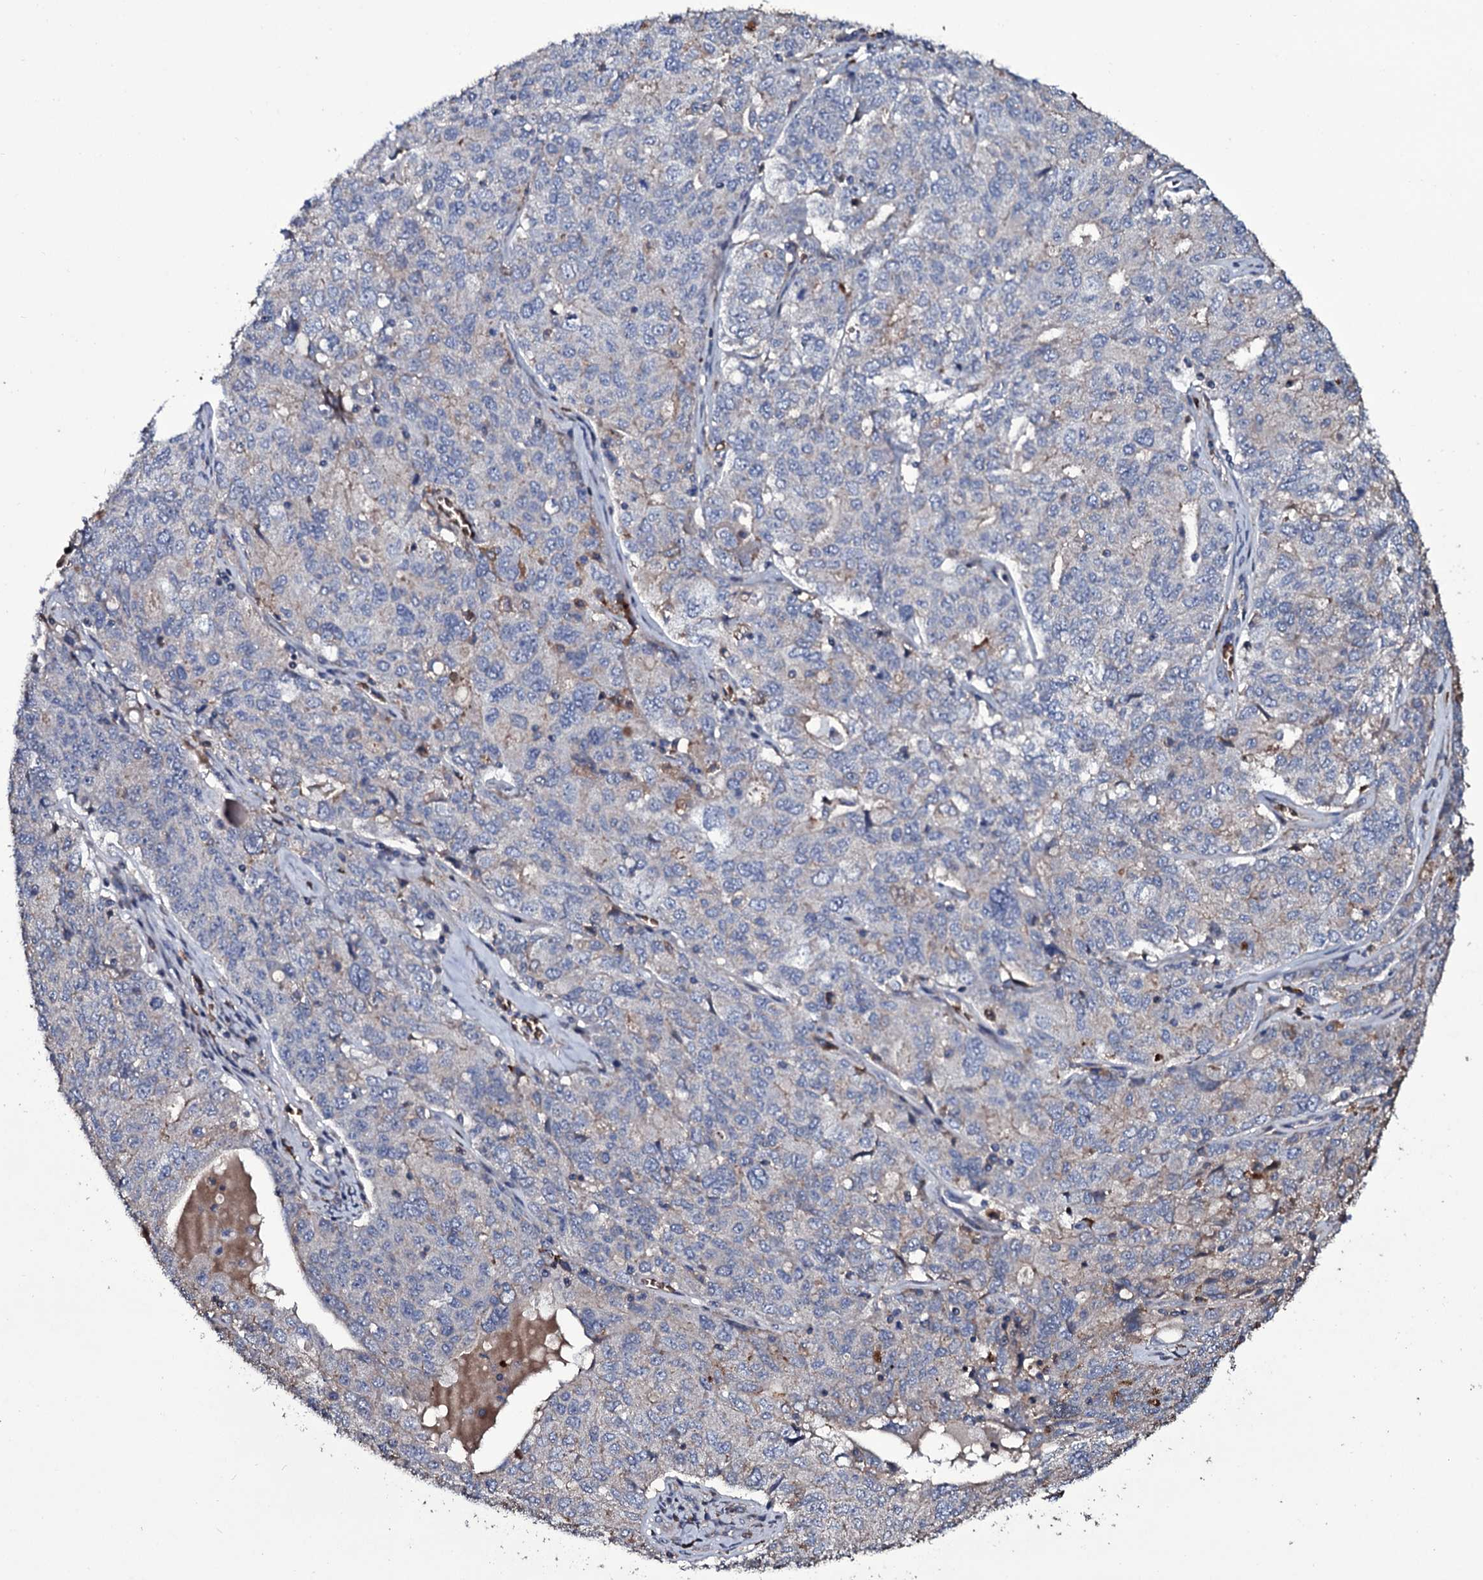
{"staining": {"intensity": "negative", "quantity": "none", "location": "none"}, "tissue": "ovarian cancer", "cell_type": "Tumor cells", "image_type": "cancer", "snomed": [{"axis": "morphology", "description": "Carcinoma, endometroid"}, {"axis": "topography", "description": "Ovary"}], "caption": "This is an immunohistochemistry photomicrograph of ovarian cancer (endometroid carcinoma). There is no expression in tumor cells.", "gene": "ZSWIM8", "patient": {"sex": "female", "age": 62}}